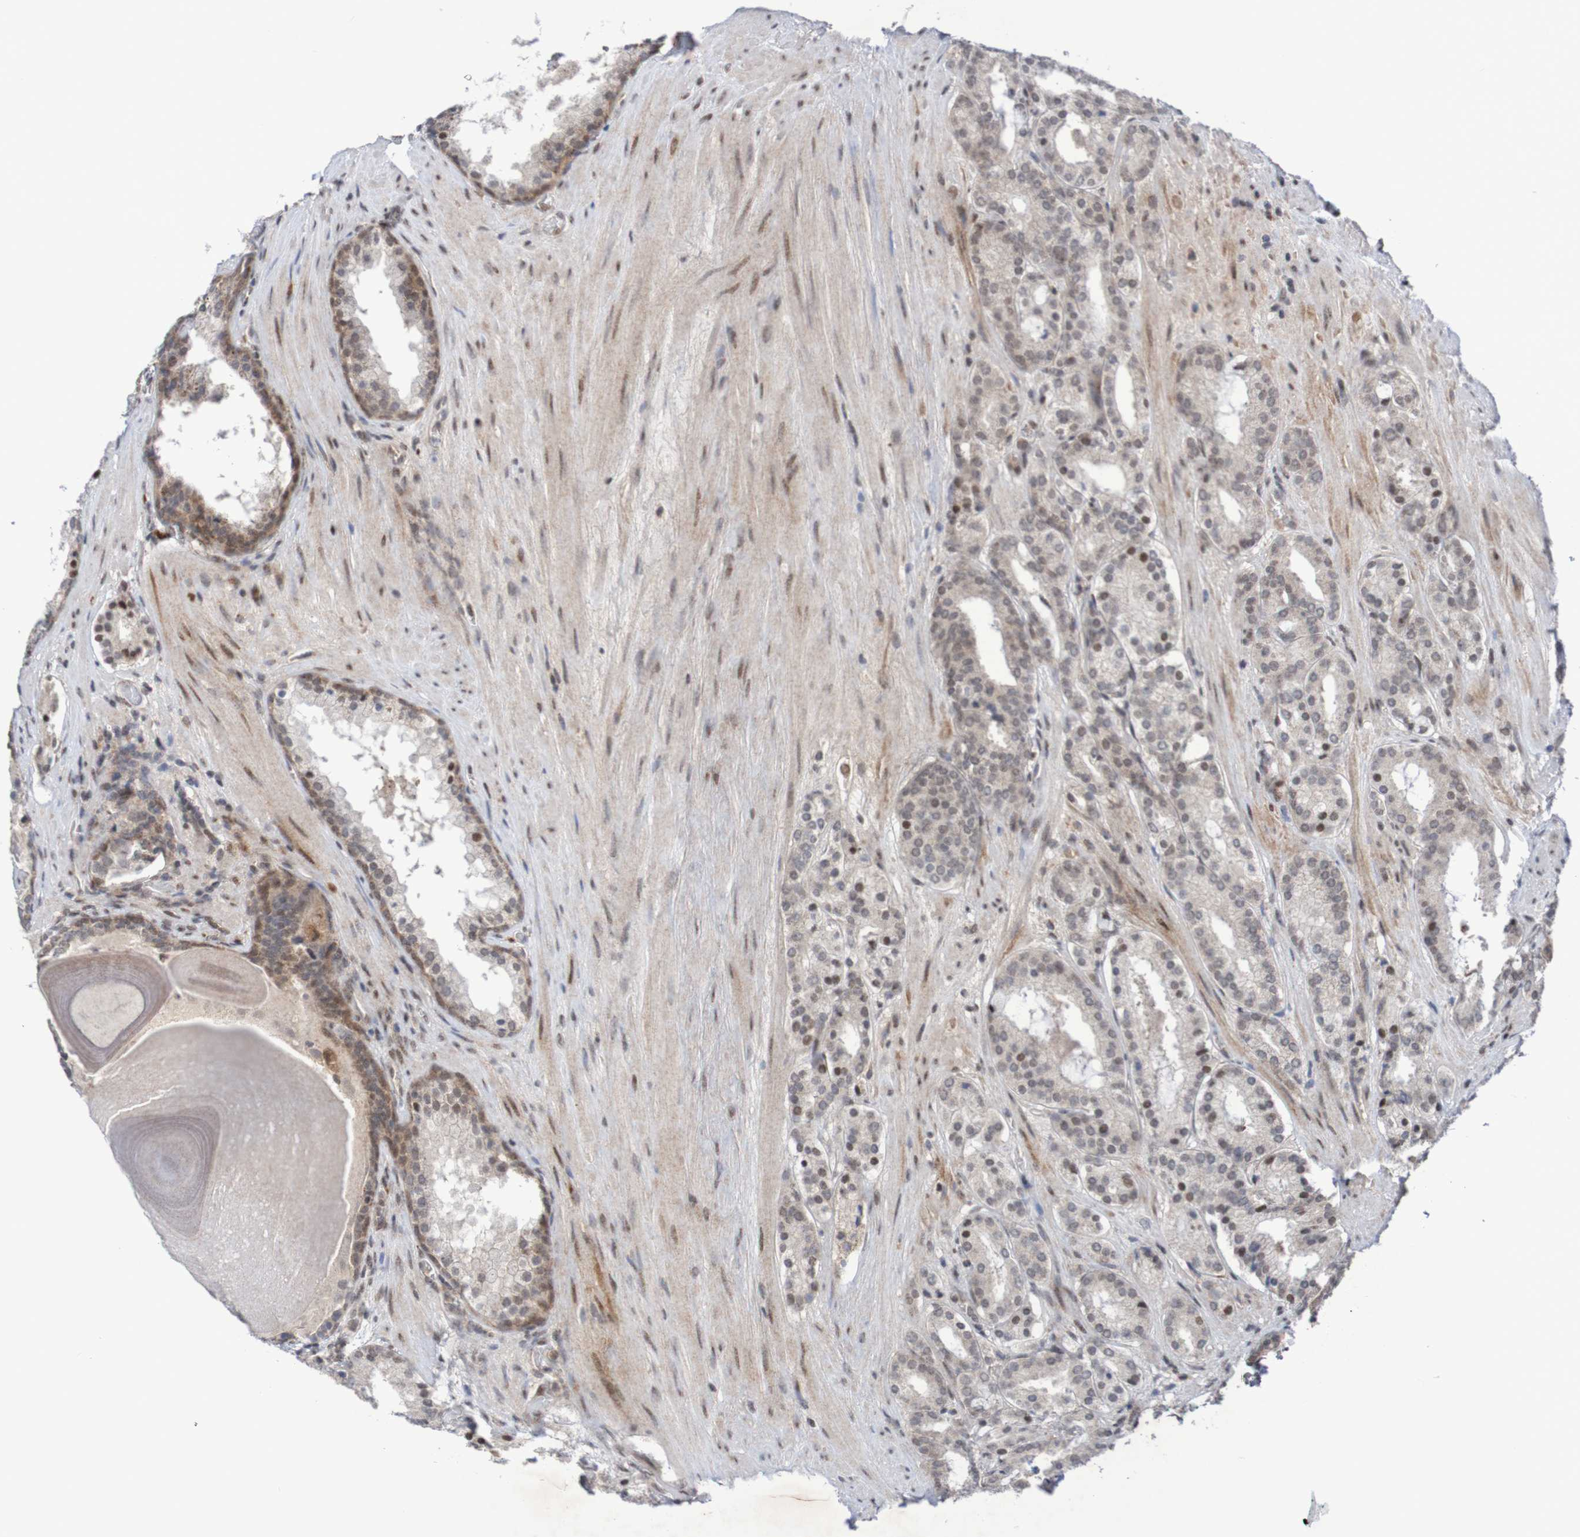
{"staining": {"intensity": "weak", "quantity": ">75%", "location": "nuclear"}, "tissue": "prostate cancer", "cell_type": "Tumor cells", "image_type": "cancer", "snomed": [{"axis": "morphology", "description": "Adenocarcinoma, Low grade"}, {"axis": "topography", "description": "Prostate"}], "caption": "Tumor cells demonstrate low levels of weak nuclear expression in about >75% of cells in prostate low-grade adenocarcinoma. Immunohistochemistry stains the protein in brown and the nuclei are stained blue.", "gene": "ITLN1", "patient": {"sex": "male", "age": 69}}